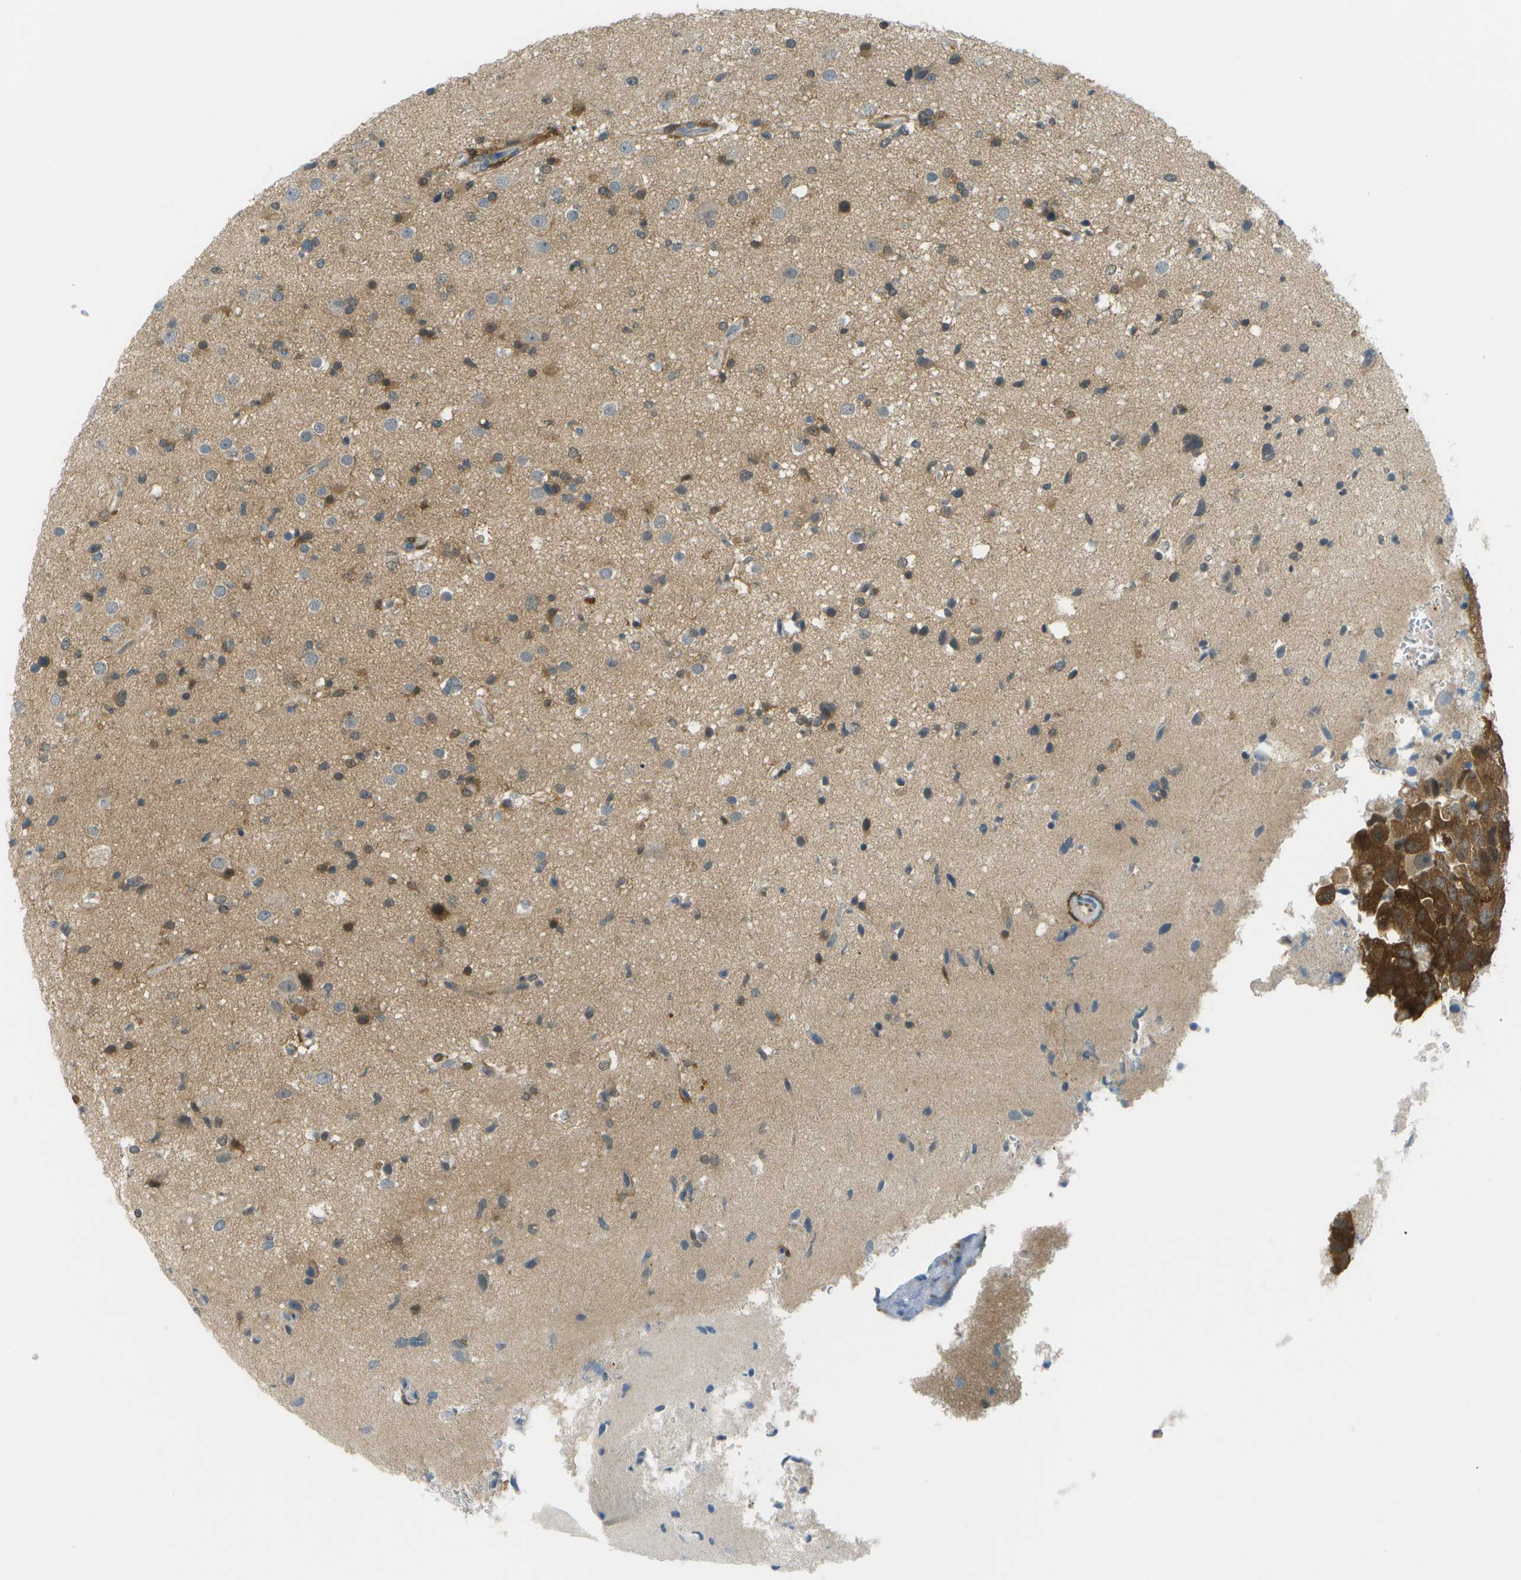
{"staining": {"intensity": "moderate", "quantity": "25%-75%", "location": "cytoplasmic/membranous"}, "tissue": "glioma", "cell_type": "Tumor cells", "image_type": "cancer", "snomed": [{"axis": "morphology", "description": "Glioma, malignant, High grade"}, {"axis": "topography", "description": "Brain"}], "caption": "This histopathology image exhibits immunohistochemistry staining of human malignant high-grade glioma, with medium moderate cytoplasmic/membranous positivity in approximately 25%-75% of tumor cells.", "gene": "CDH23", "patient": {"sex": "male", "age": 33}}